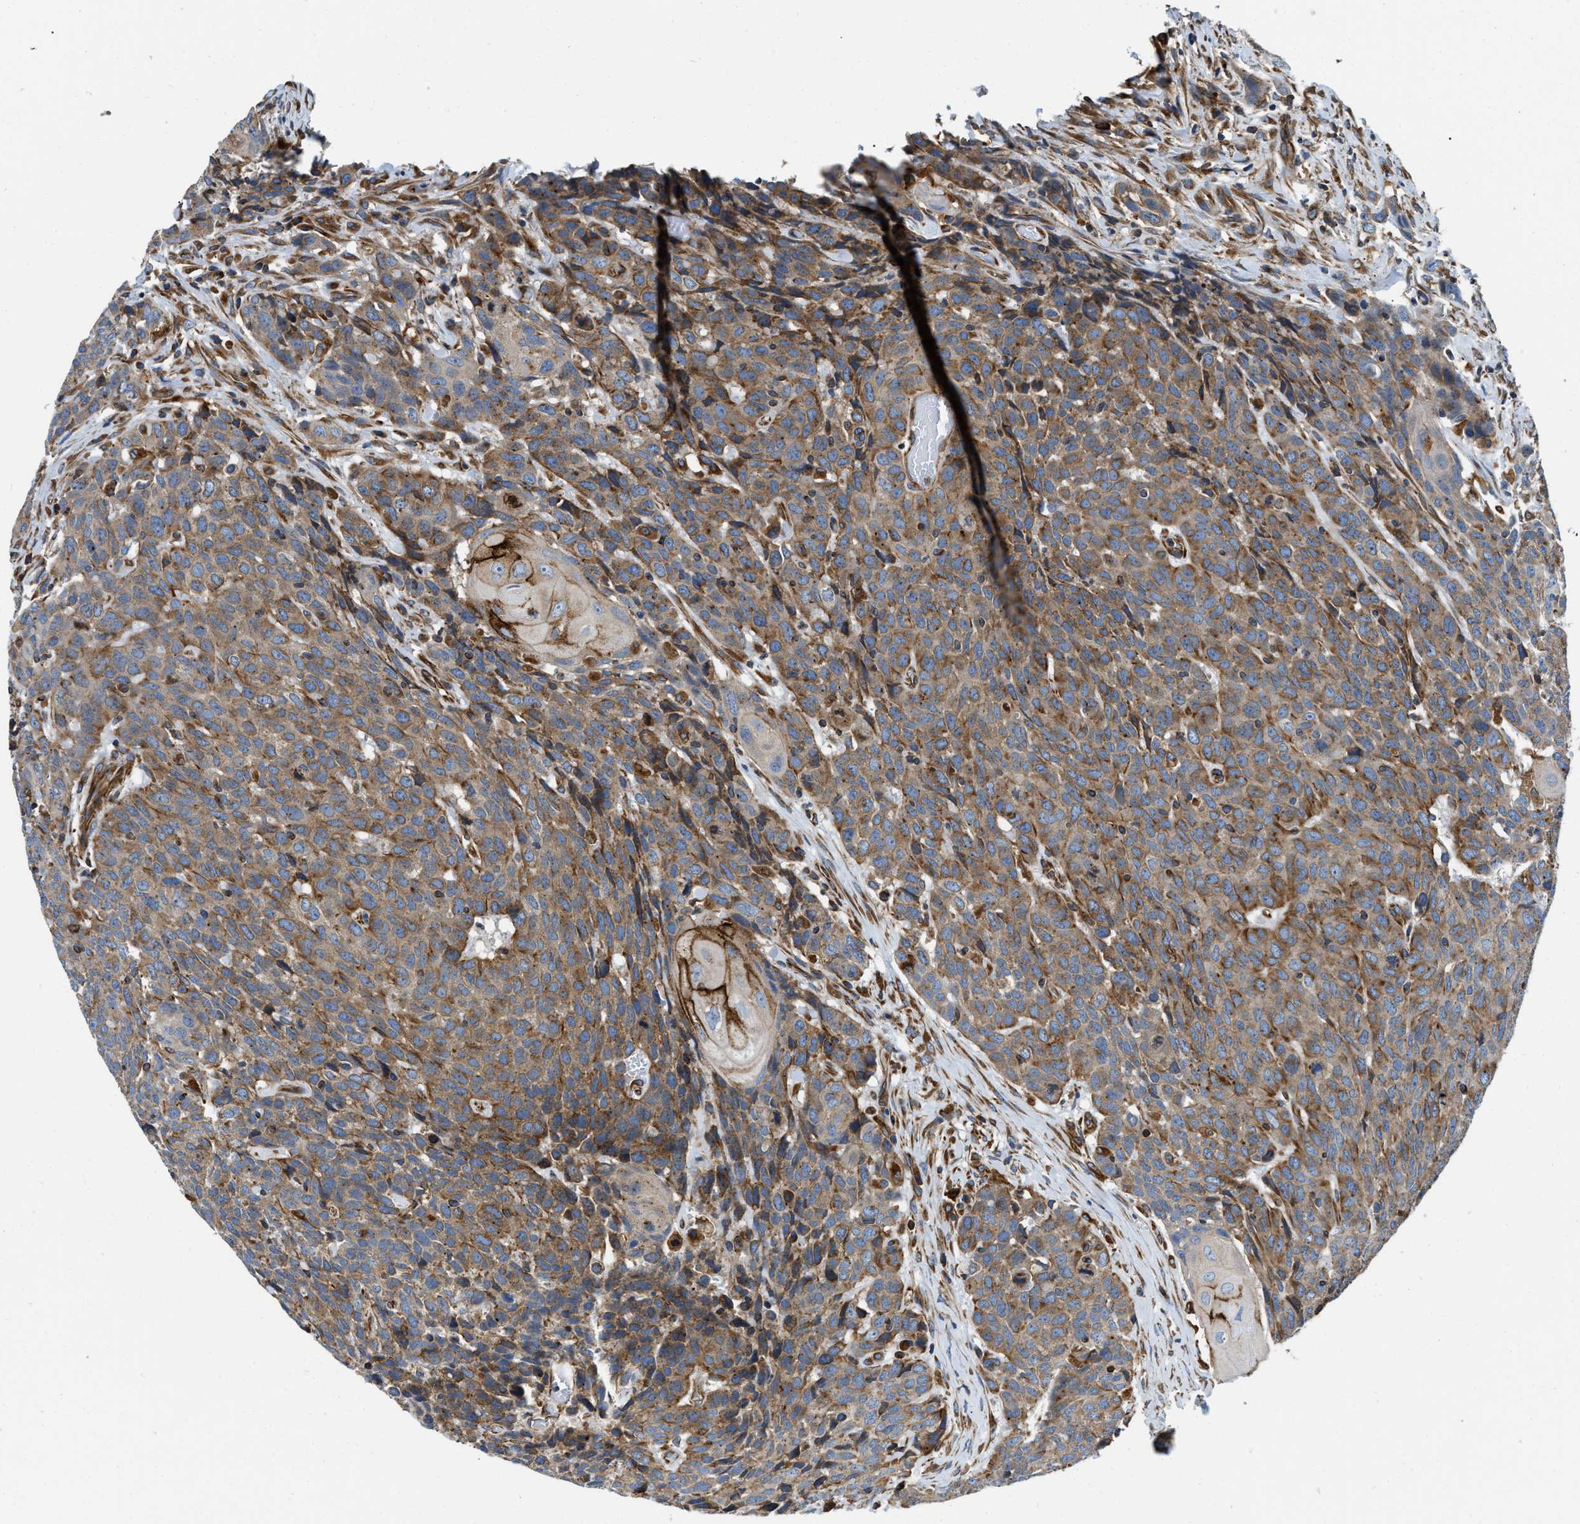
{"staining": {"intensity": "moderate", "quantity": ">75%", "location": "cytoplasmic/membranous"}, "tissue": "head and neck cancer", "cell_type": "Tumor cells", "image_type": "cancer", "snomed": [{"axis": "morphology", "description": "Squamous cell carcinoma, NOS"}, {"axis": "topography", "description": "Head-Neck"}], "caption": "Head and neck cancer stained for a protein (brown) reveals moderate cytoplasmic/membranous positive staining in about >75% of tumor cells.", "gene": "HSD17B12", "patient": {"sex": "male", "age": 66}}